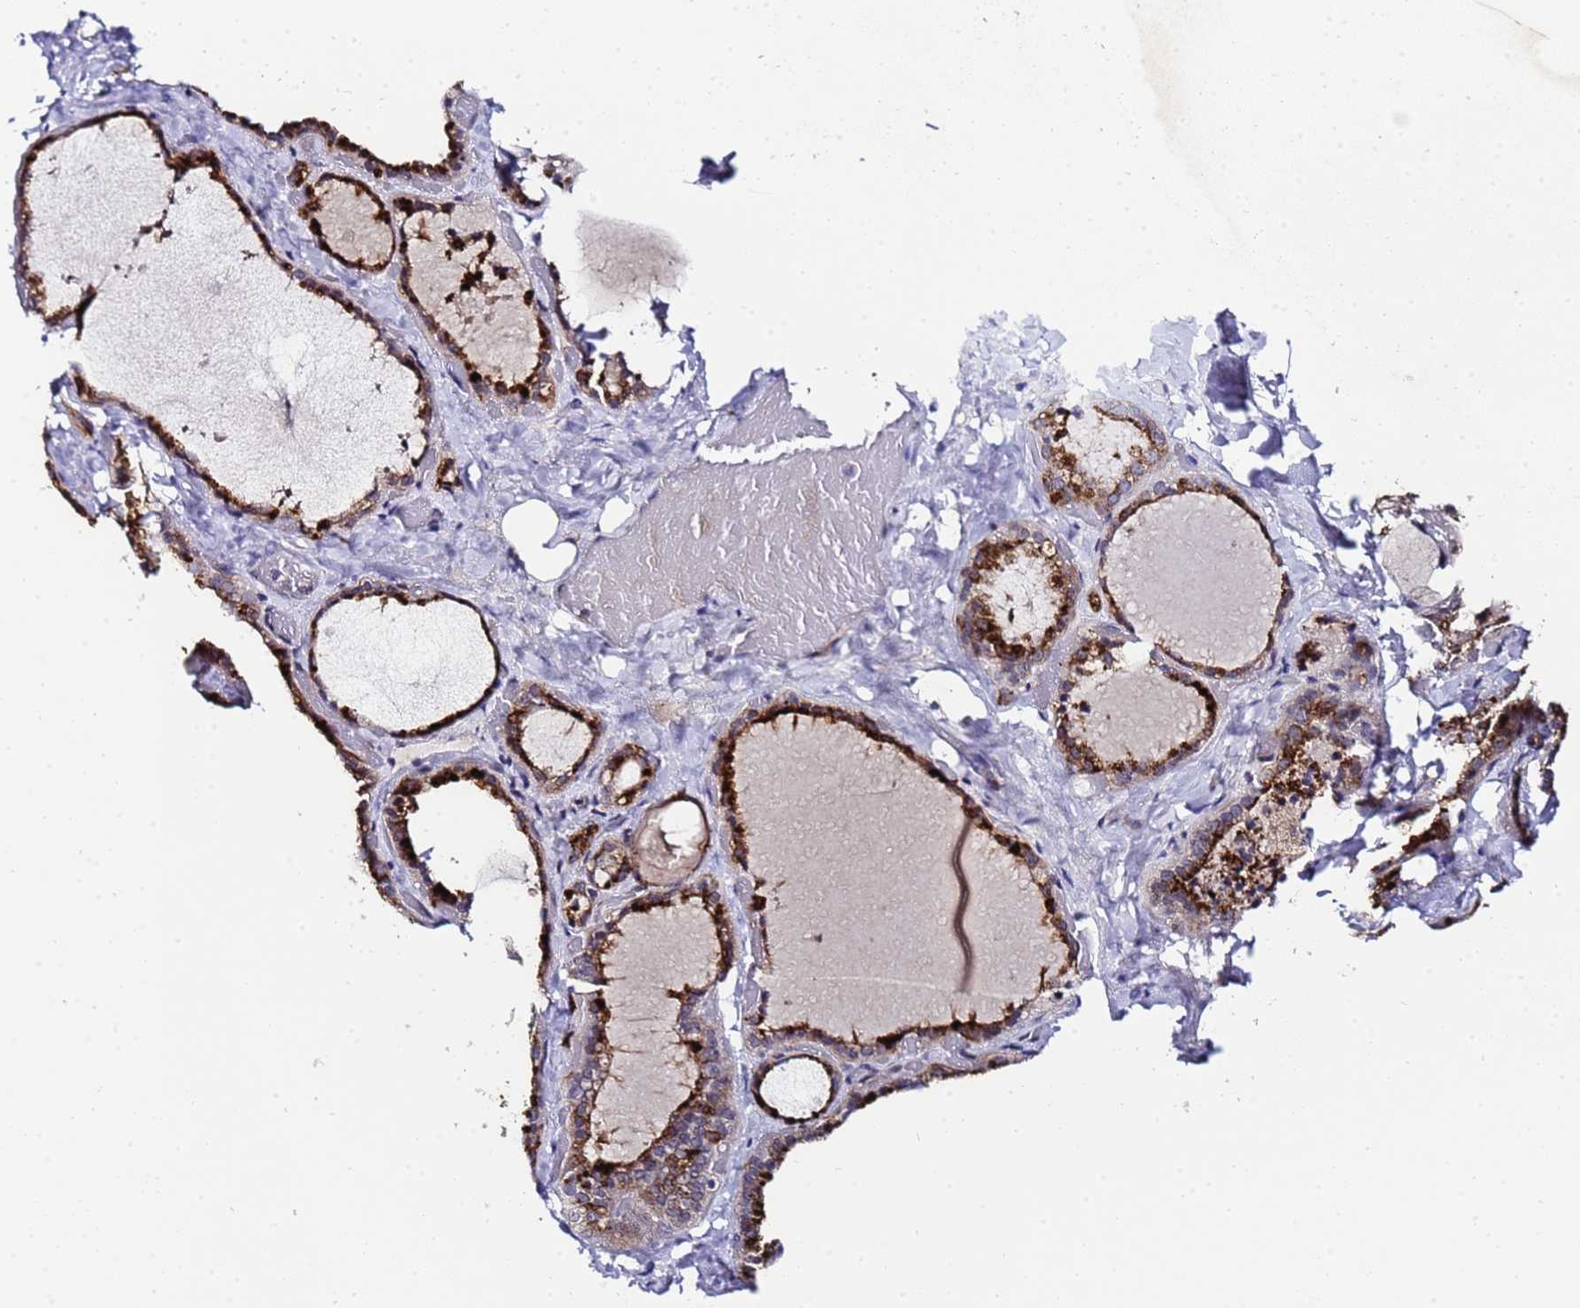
{"staining": {"intensity": "strong", "quantity": ">75%", "location": "cytoplasmic/membranous,nuclear"}, "tissue": "thyroid gland", "cell_type": "Glandular cells", "image_type": "normal", "snomed": [{"axis": "morphology", "description": "Normal tissue, NOS"}, {"axis": "topography", "description": "Thyroid gland"}], "caption": "Brown immunohistochemical staining in normal human thyroid gland shows strong cytoplasmic/membranous,nuclear staining in approximately >75% of glandular cells.", "gene": "C19orf47", "patient": {"sex": "female", "age": 44}}